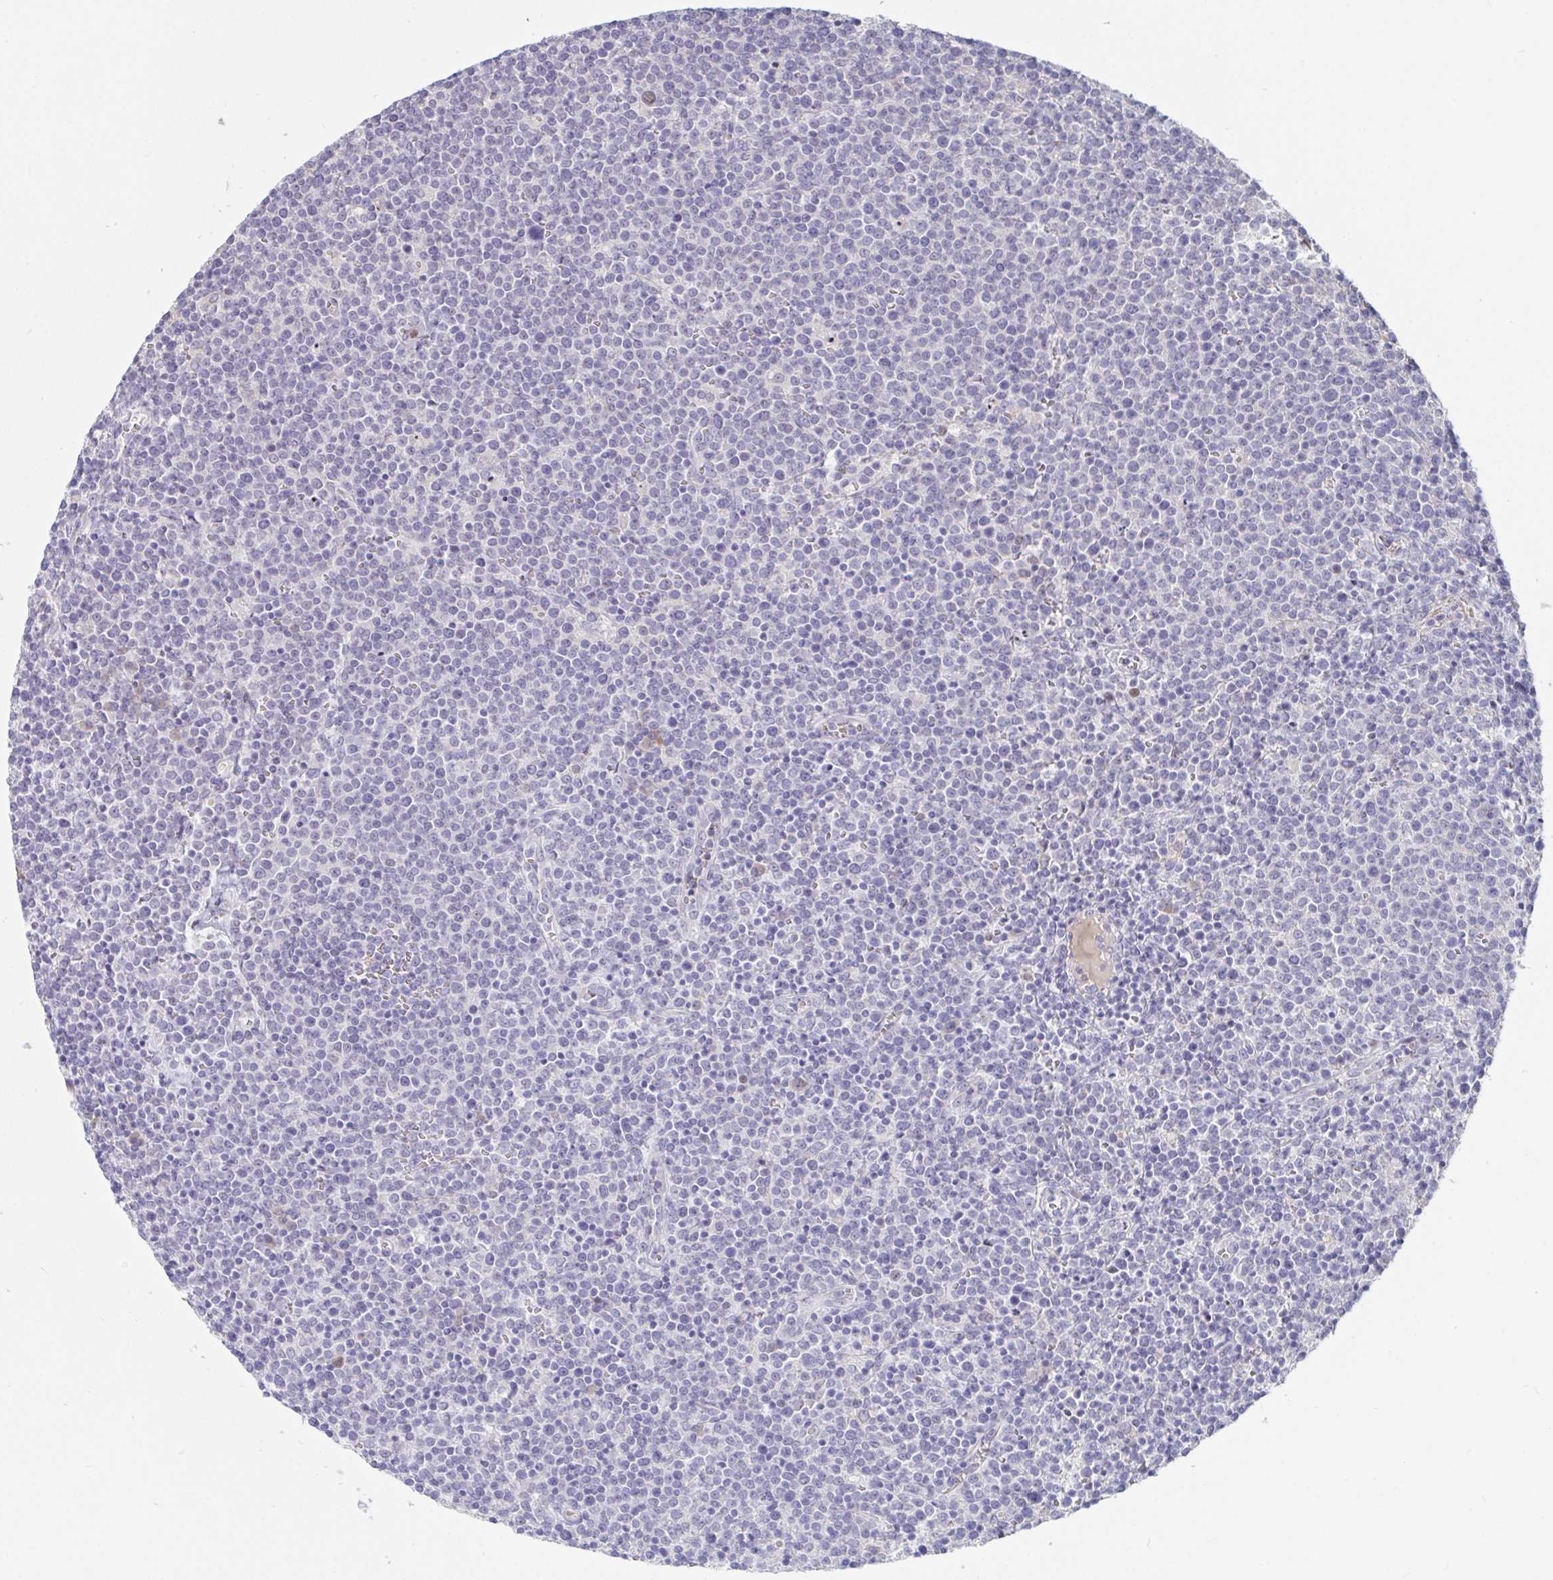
{"staining": {"intensity": "negative", "quantity": "none", "location": "none"}, "tissue": "lymphoma", "cell_type": "Tumor cells", "image_type": "cancer", "snomed": [{"axis": "morphology", "description": "Malignant lymphoma, non-Hodgkin's type, High grade"}, {"axis": "topography", "description": "Lymph node"}], "caption": "High magnification brightfield microscopy of lymphoma stained with DAB (brown) and counterstained with hematoxylin (blue): tumor cells show no significant staining.", "gene": "MYC", "patient": {"sex": "male", "age": 61}}